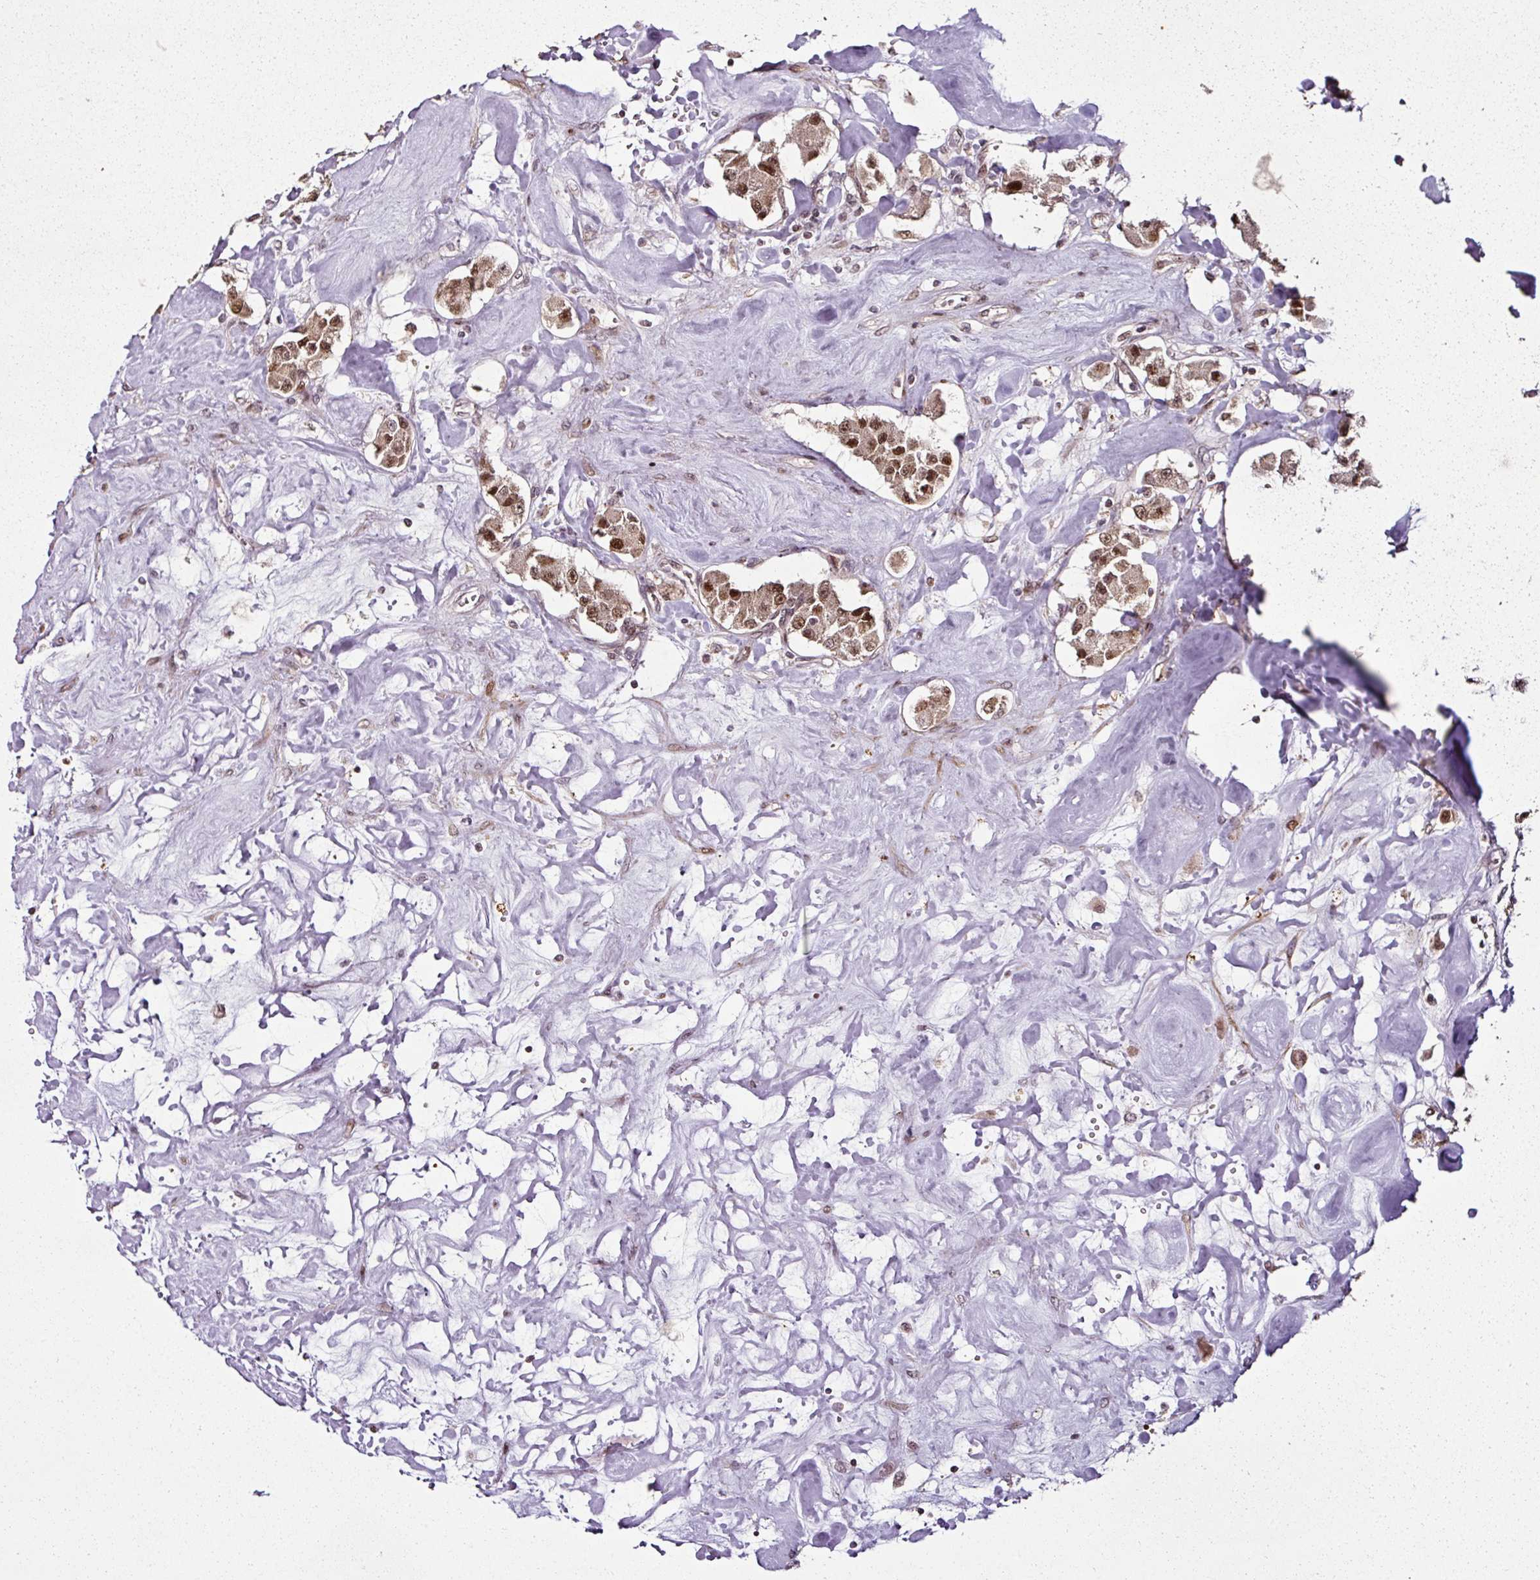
{"staining": {"intensity": "moderate", "quantity": ">75%", "location": "nuclear"}, "tissue": "carcinoid", "cell_type": "Tumor cells", "image_type": "cancer", "snomed": [{"axis": "morphology", "description": "Carcinoid, malignant, NOS"}, {"axis": "topography", "description": "Pancreas"}], "caption": "Approximately >75% of tumor cells in malignant carcinoid reveal moderate nuclear protein expression as visualized by brown immunohistochemical staining.", "gene": "COPRS", "patient": {"sex": "male", "age": 41}}